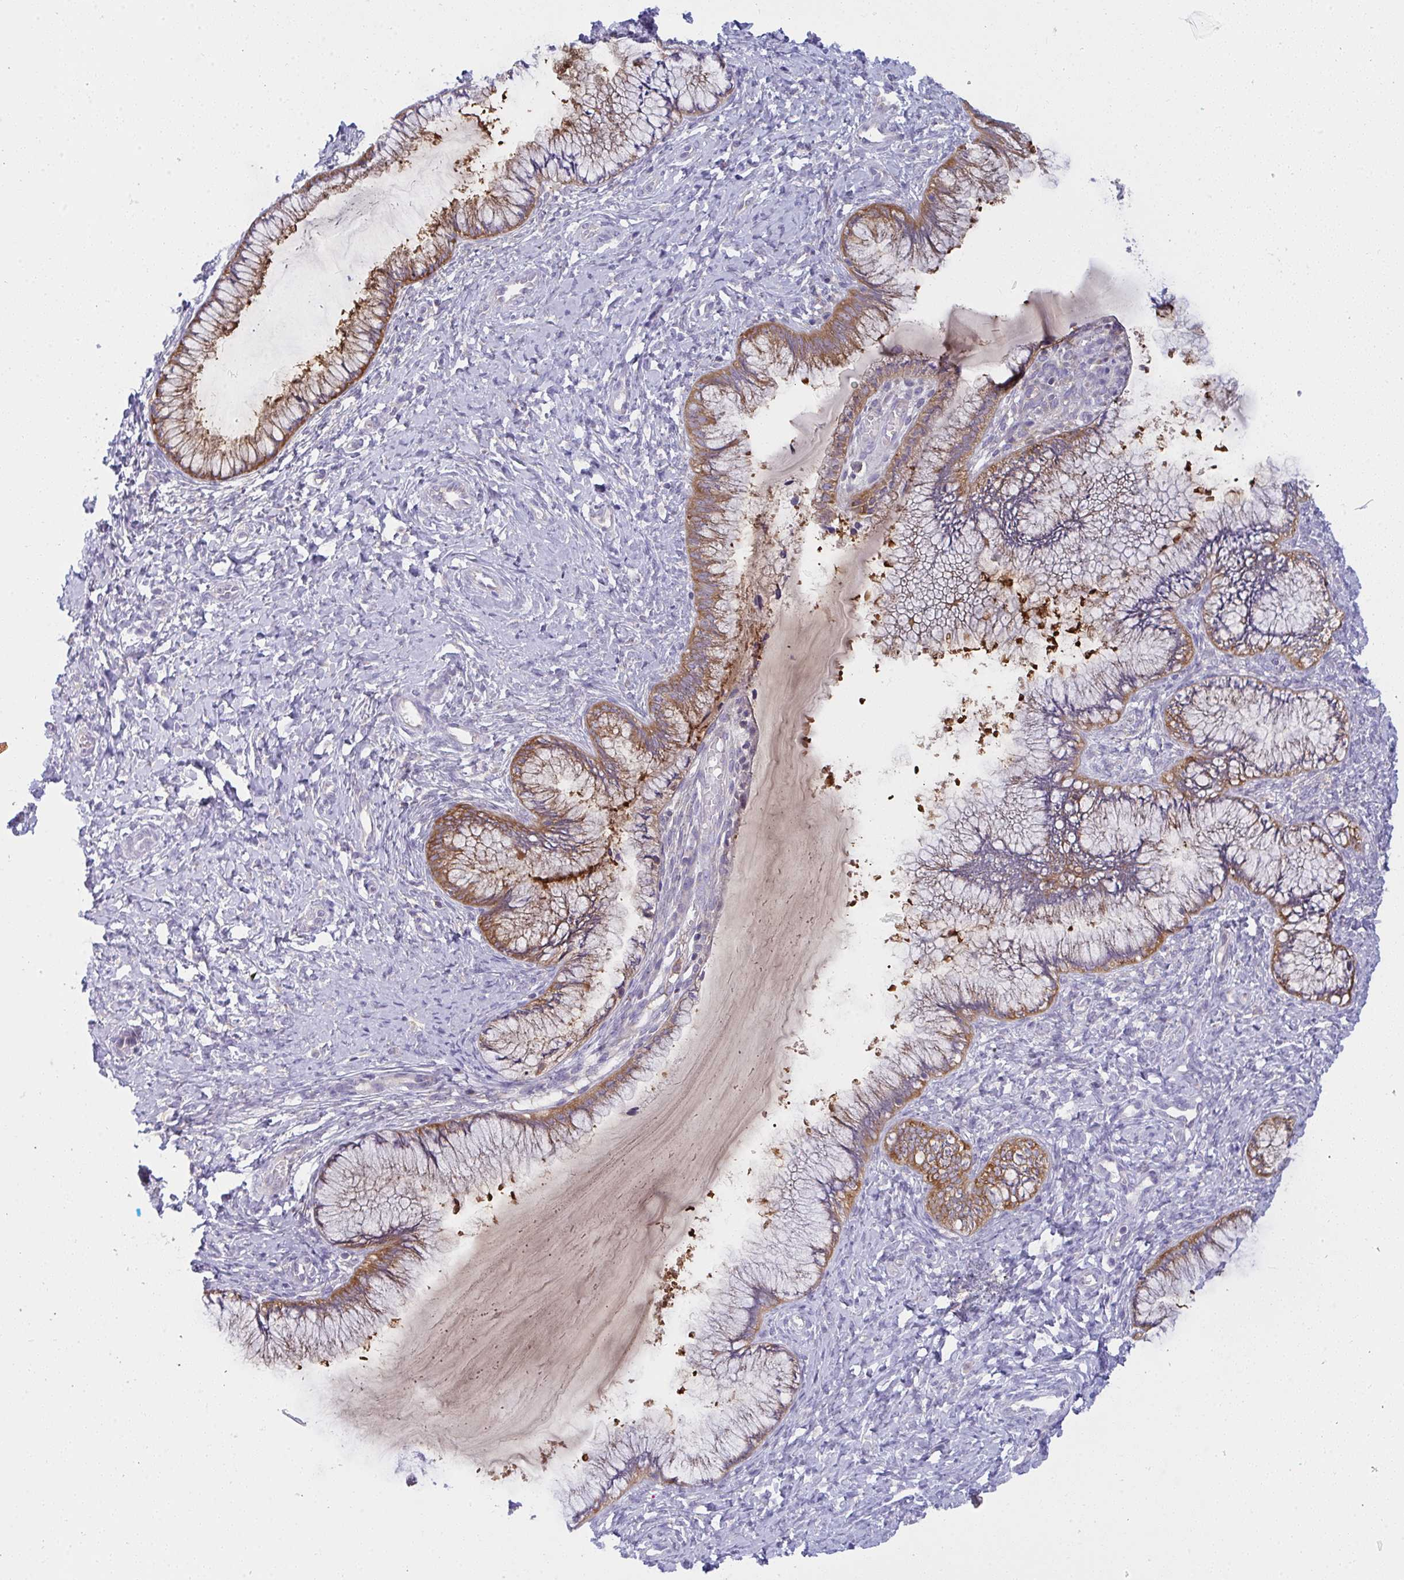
{"staining": {"intensity": "moderate", "quantity": "25%-75%", "location": "cytoplasmic/membranous"}, "tissue": "cervix", "cell_type": "Glandular cells", "image_type": "normal", "snomed": [{"axis": "morphology", "description": "Normal tissue, NOS"}, {"axis": "topography", "description": "Cervix"}], "caption": "Immunohistochemical staining of unremarkable cervix shows moderate cytoplasmic/membranous protein positivity in approximately 25%-75% of glandular cells. (Stains: DAB (3,3'-diaminobenzidine) in brown, nuclei in blue, Microscopy: brightfield microscopy at high magnification).", "gene": "SLC30A6", "patient": {"sex": "female", "age": 37}}